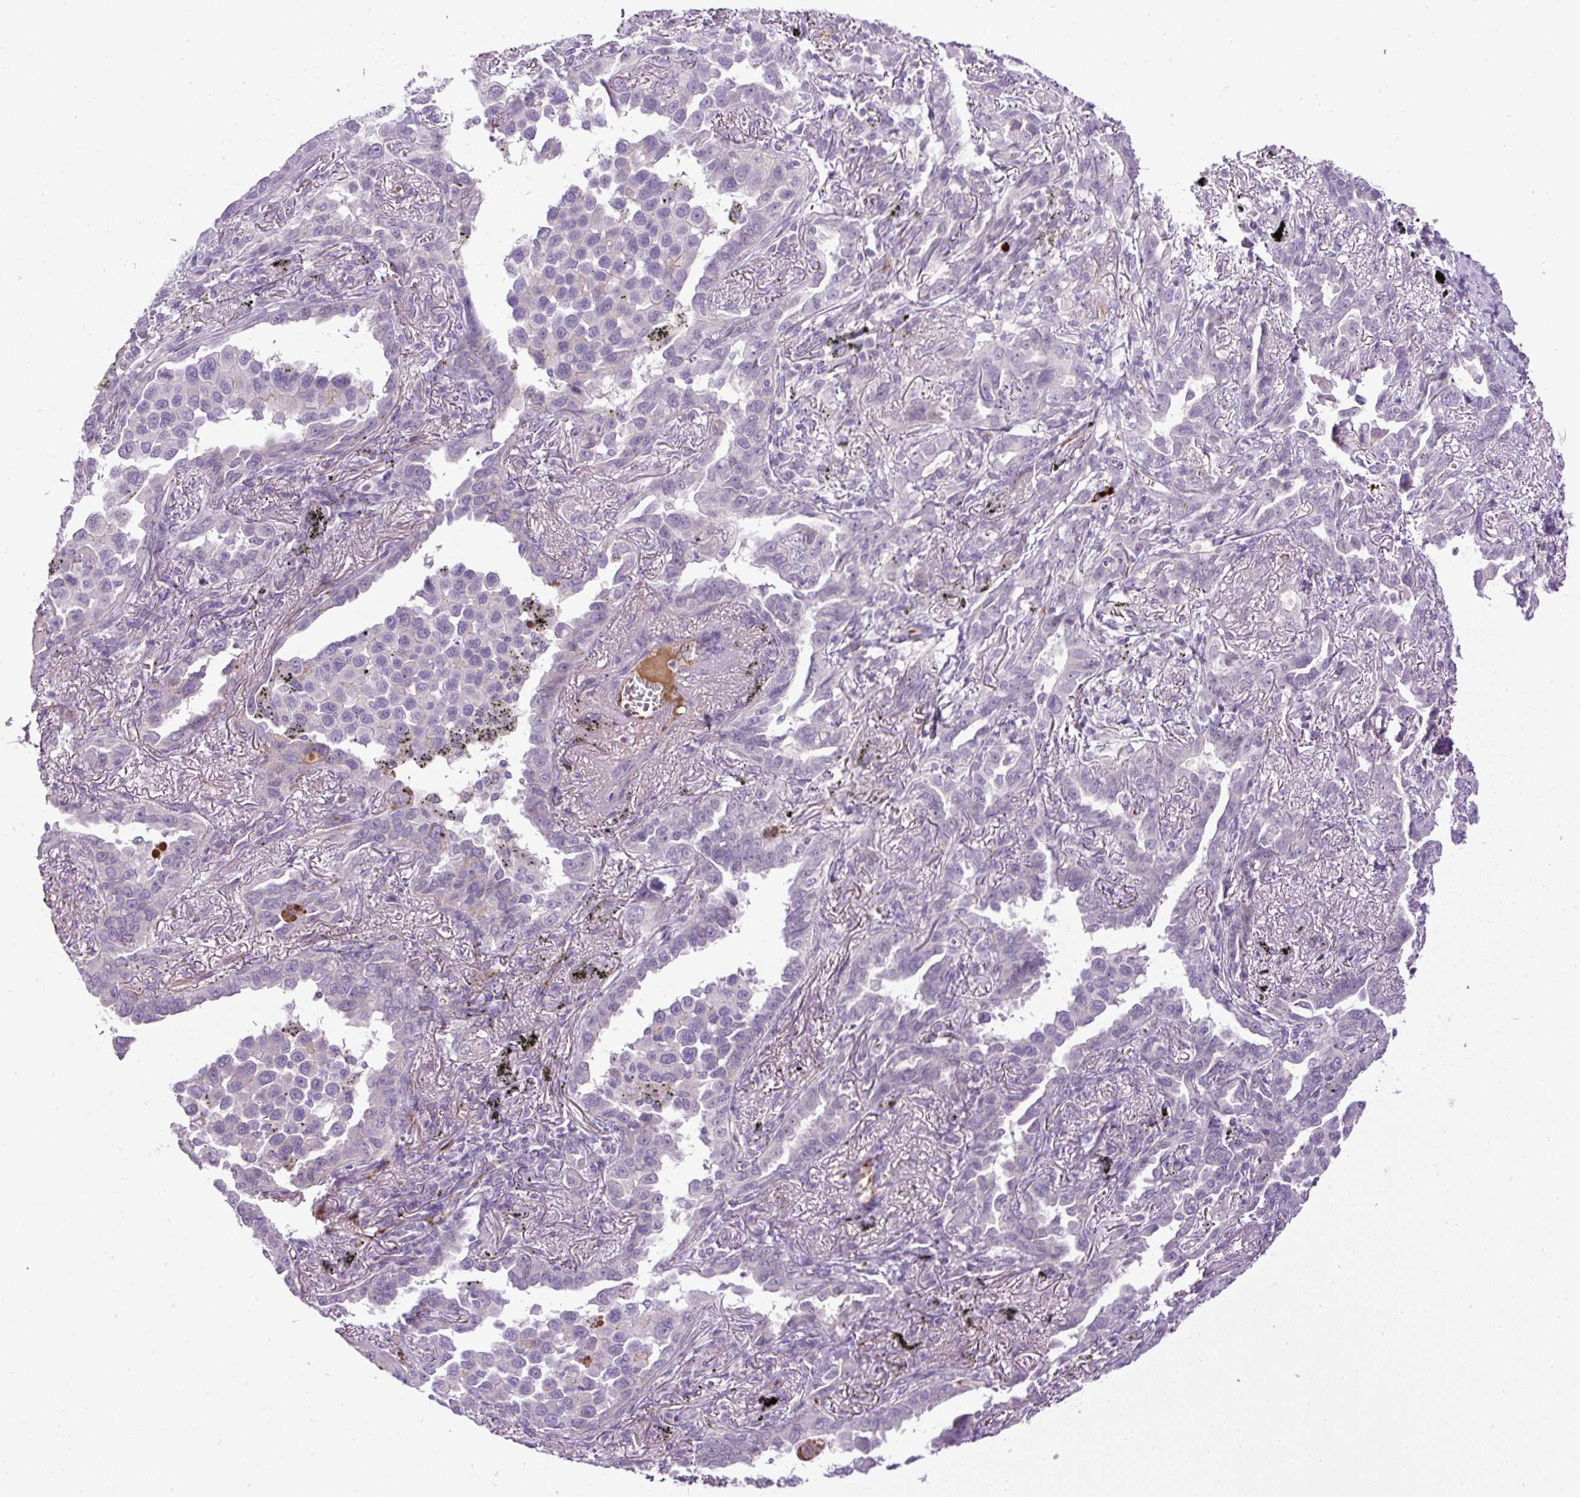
{"staining": {"intensity": "negative", "quantity": "none", "location": "none"}, "tissue": "lung cancer", "cell_type": "Tumor cells", "image_type": "cancer", "snomed": [{"axis": "morphology", "description": "Adenocarcinoma, NOS"}, {"axis": "topography", "description": "Lung"}], "caption": "The immunohistochemistry (IHC) micrograph has no significant staining in tumor cells of lung cancer tissue. Nuclei are stained in blue.", "gene": "LEFTY2", "patient": {"sex": "male", "age": 67}}